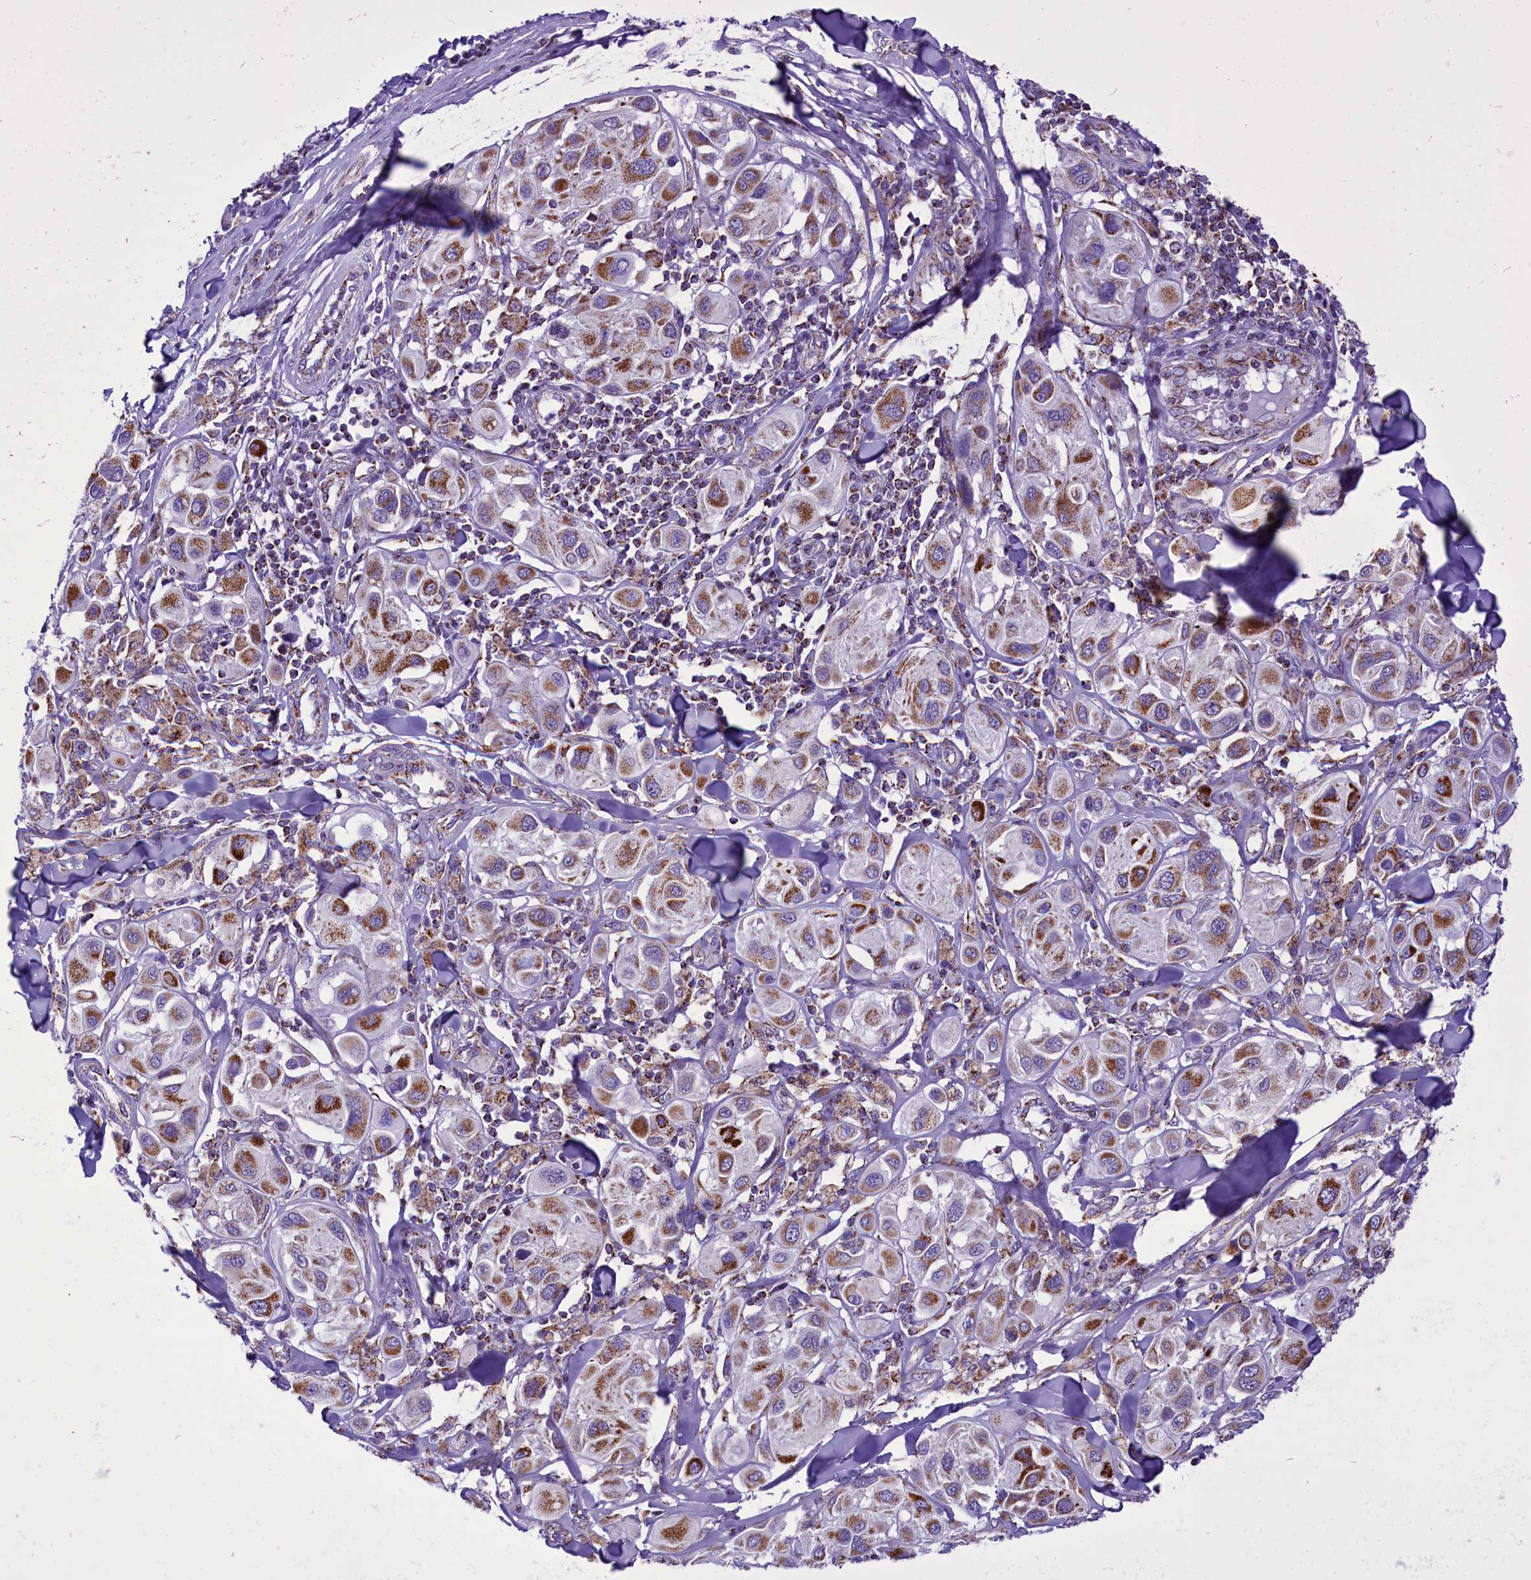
{"staining": {"intensity": "moderate", "quantity": ">75%", "location": "cytoplasmic/membranous"}, "tissue": "melanoma", "cell_type": "Tumor cells", "image_type": "cancer", "snomed": [{"axis": "morphology", "description": "Malignant melanoma, Metastatic site"}, {"axis": "topography", "description": "Skin"}], "caption": "Immunohistochemical staining of melanoma reveals medium levels of moderate cytoplasmic/membranous staining in approximately >75% of tumor cells.", "gene": "ICA1L", "patient": {"sex": "male", "age": 41}}